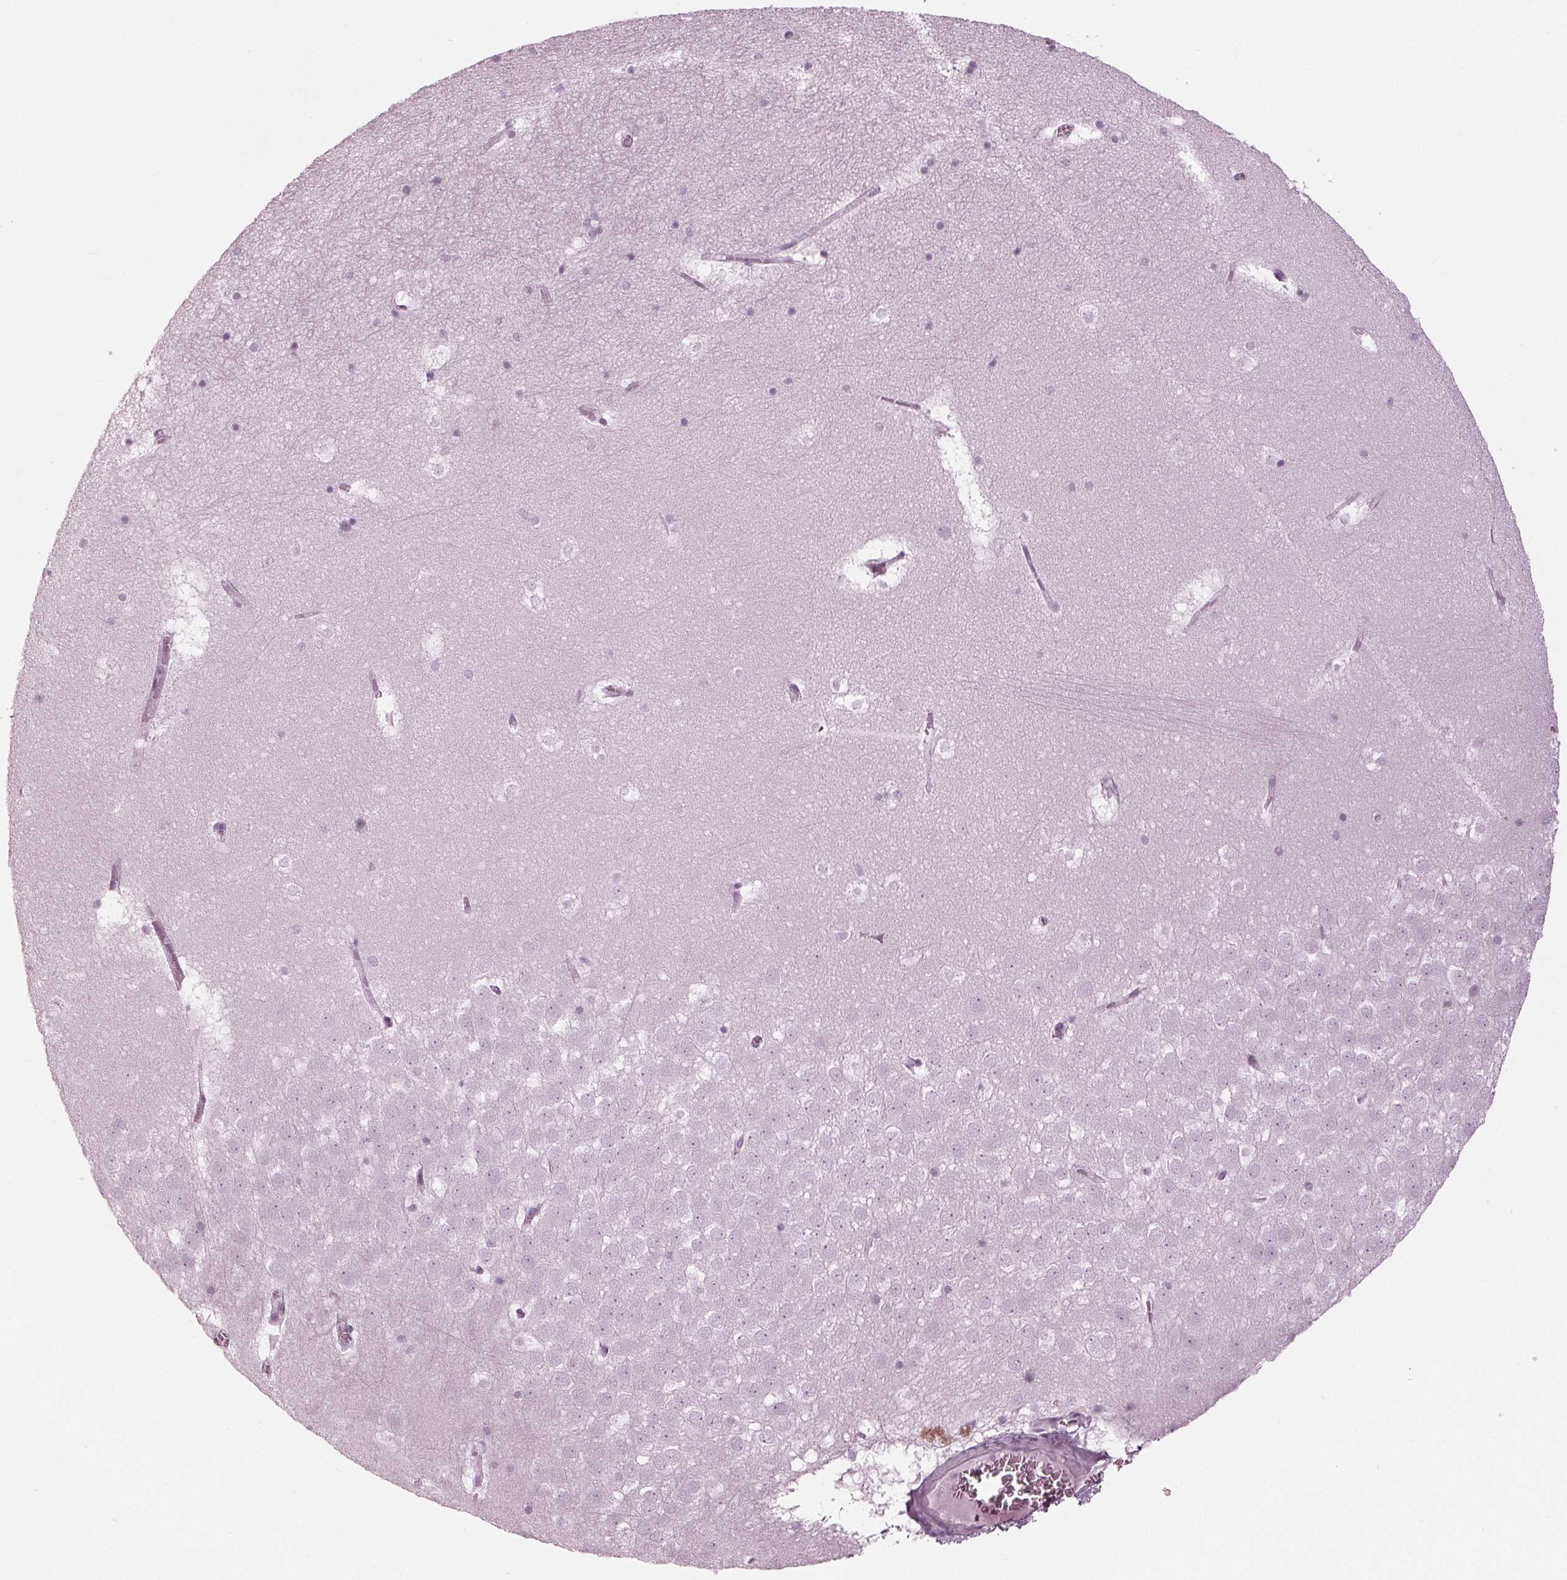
{"staining": {"intensity": "negative", "quantity": "none", "location": "none"}, "tissue": "hippocampus", "cell_type": "Glial cells", "image_type": "normal", "snomed": [{"axis": "morphology", "description": "Normal tissue, NOS"}, {"axis": "topography", "description": "Hippocampus"}], "caption": "Immunohistochemistry (IHC) histopathology image of normal hippocampus stained for a protein (brown), which reveals no positivity in glial cells. (Brightfield microscopy of DAB (3,3'-diaminobenzidine) immunohistochemistry (IHC) at high magnification).", "gene": "KRT28", "patient": {"sex": "male", "age": 45}}